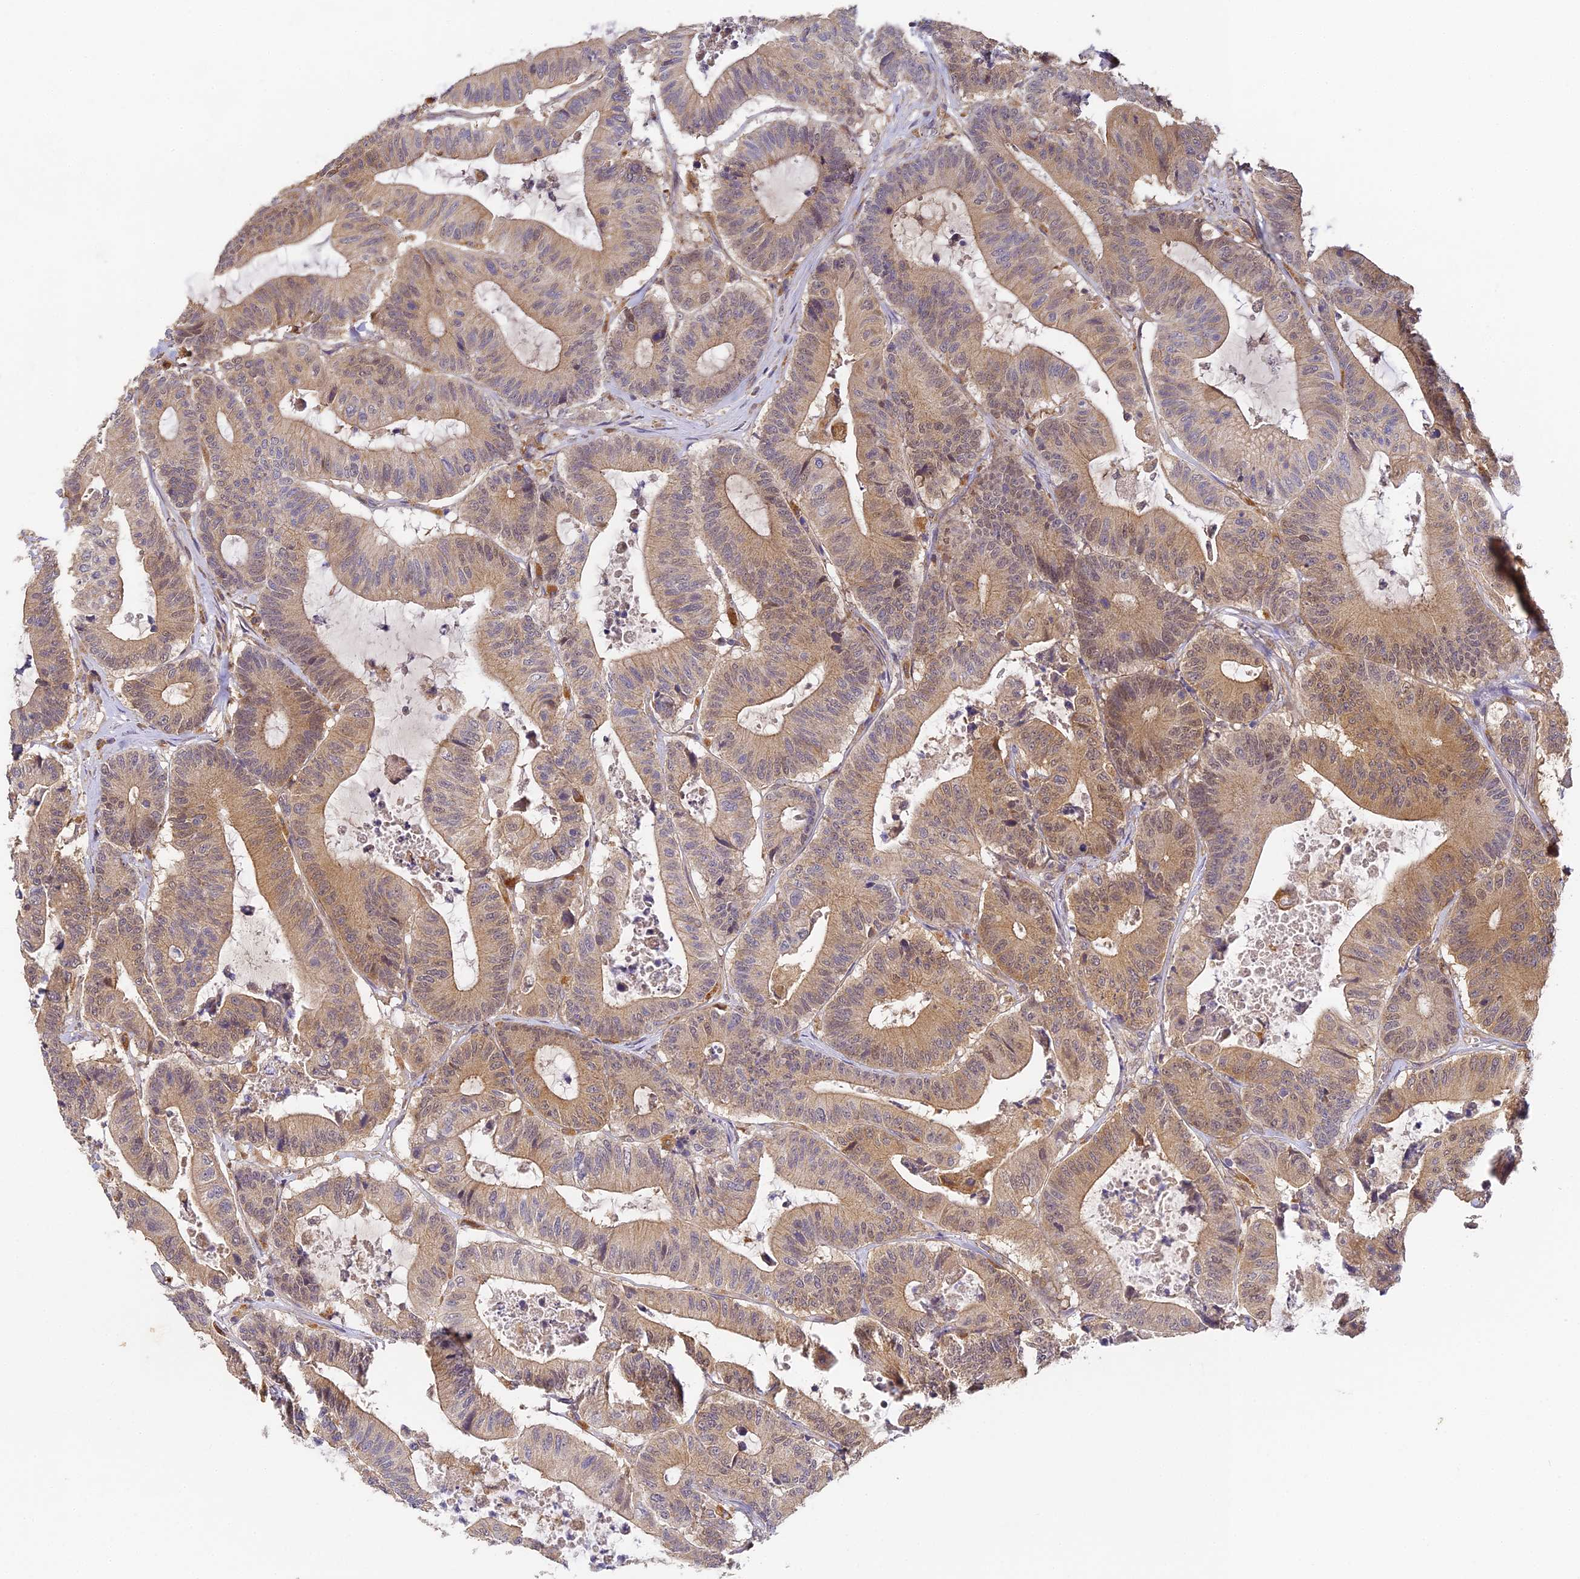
{"staining": {"intensity": "moderate", "quantity": ">75%", "location": "cytoplasmic/membranous"}, "tissue": "colorectal cancer", "cell_type": "Tumor cells", "image_type": "cancer", "snomed": [{"axis": "morphology", "description": "Adenocarcinoma, NOS"}, {"axis": "topography", "description": "Colon"}], "caption": "A micrograph of human colorectal cancer (adenocarcinoma) stained for a protein reveals moderate cytoplasmic/membranous brown staining in tumor cells.", "gene": "YAE1", "patient": {"sex": "female", "age": 84}}